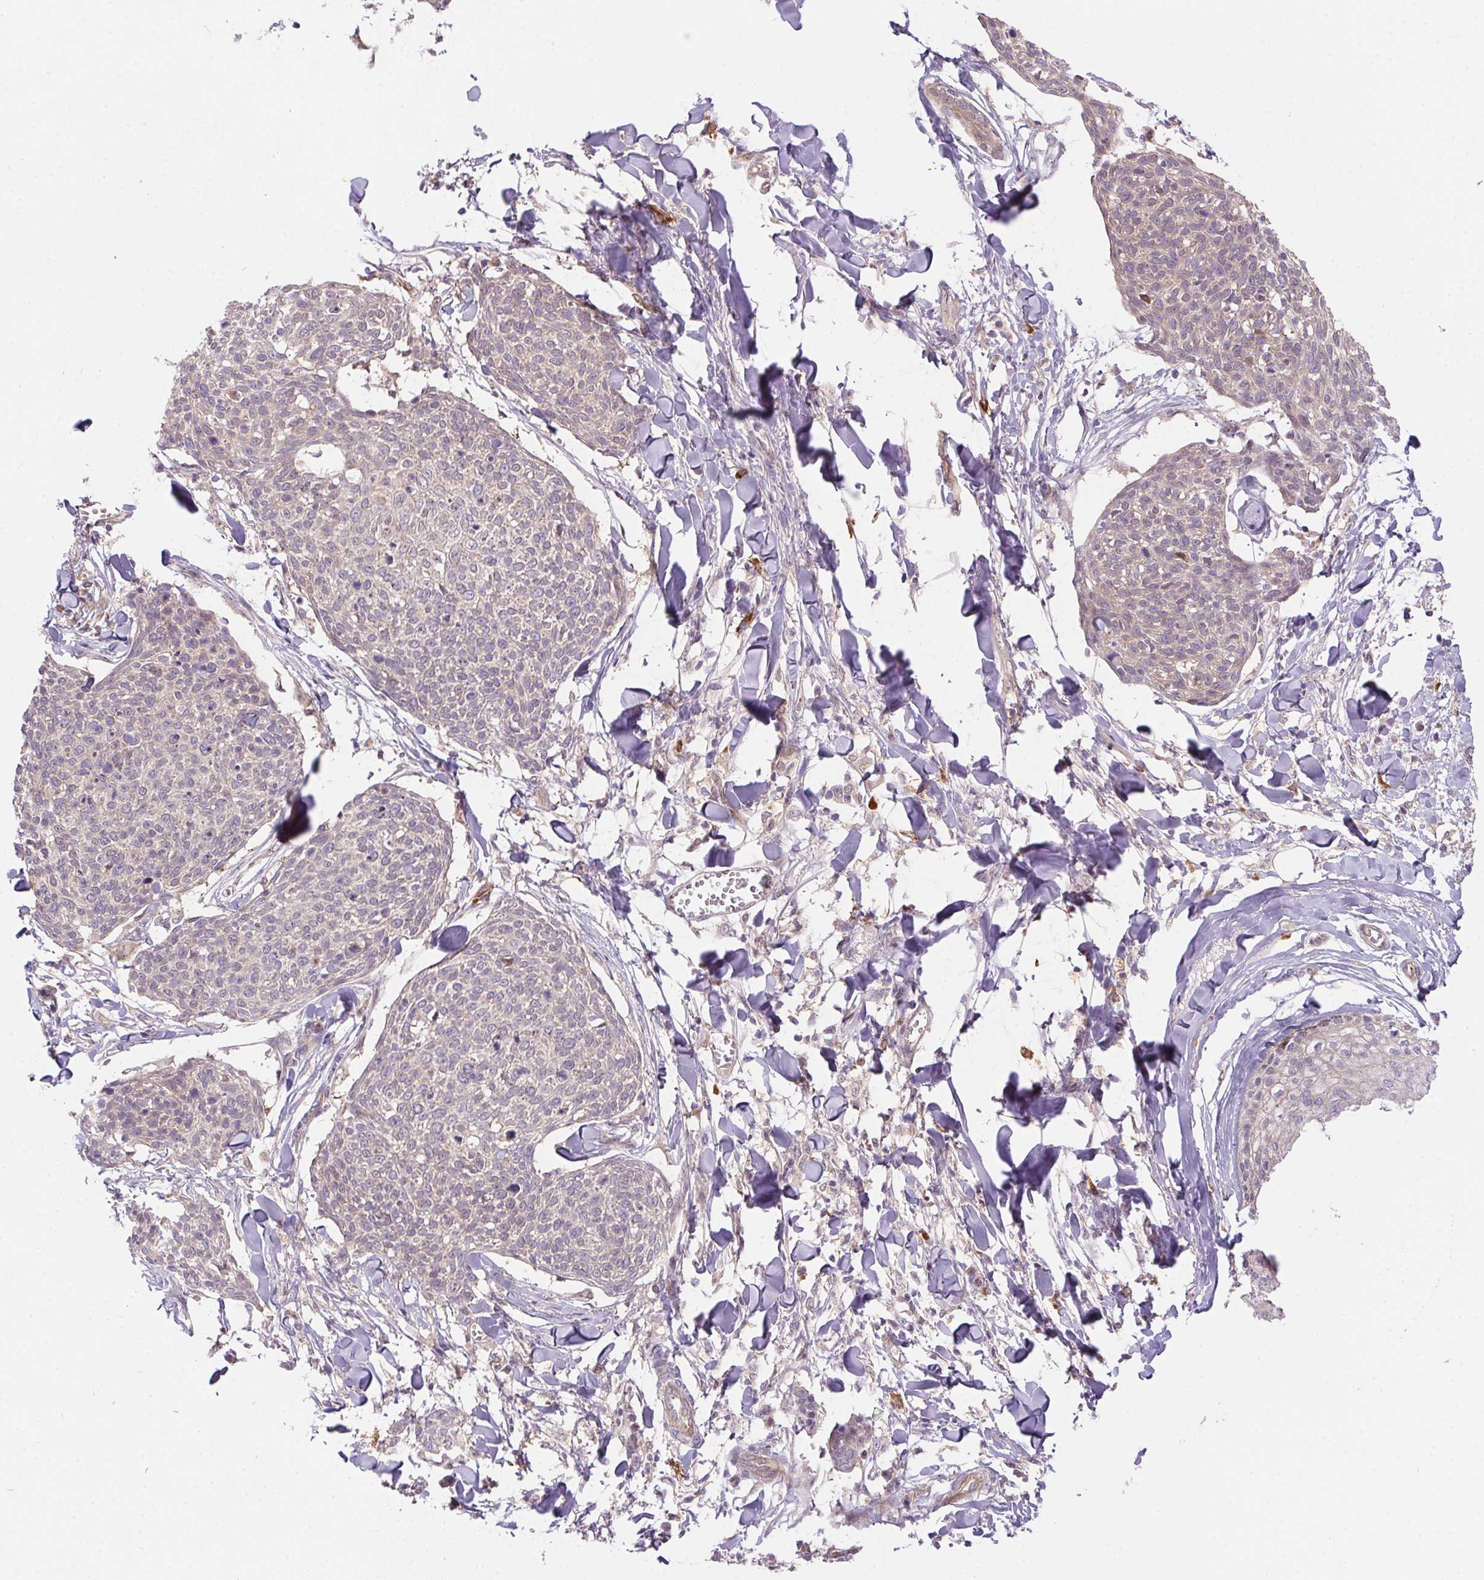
{"staining": {"intensity": "negative", "quantity": "none", "location": "none"}, "tissue": "skin cancer", "cell_type": "Tumor cells", "image_type": "cancer", "snomed": [{"axis": "morphology", "description": "Squamous cell carcinoma, NOS"}, {"axis": "topography", "description": "Skin"}, {"axis": "topography", "description": "Vulva"}], "caption": "Tumor cells show no significant staining in skin squamous cell carcinoma.", "gene": "NUDT16", "patient": {"sex": "female", "age": 75}}